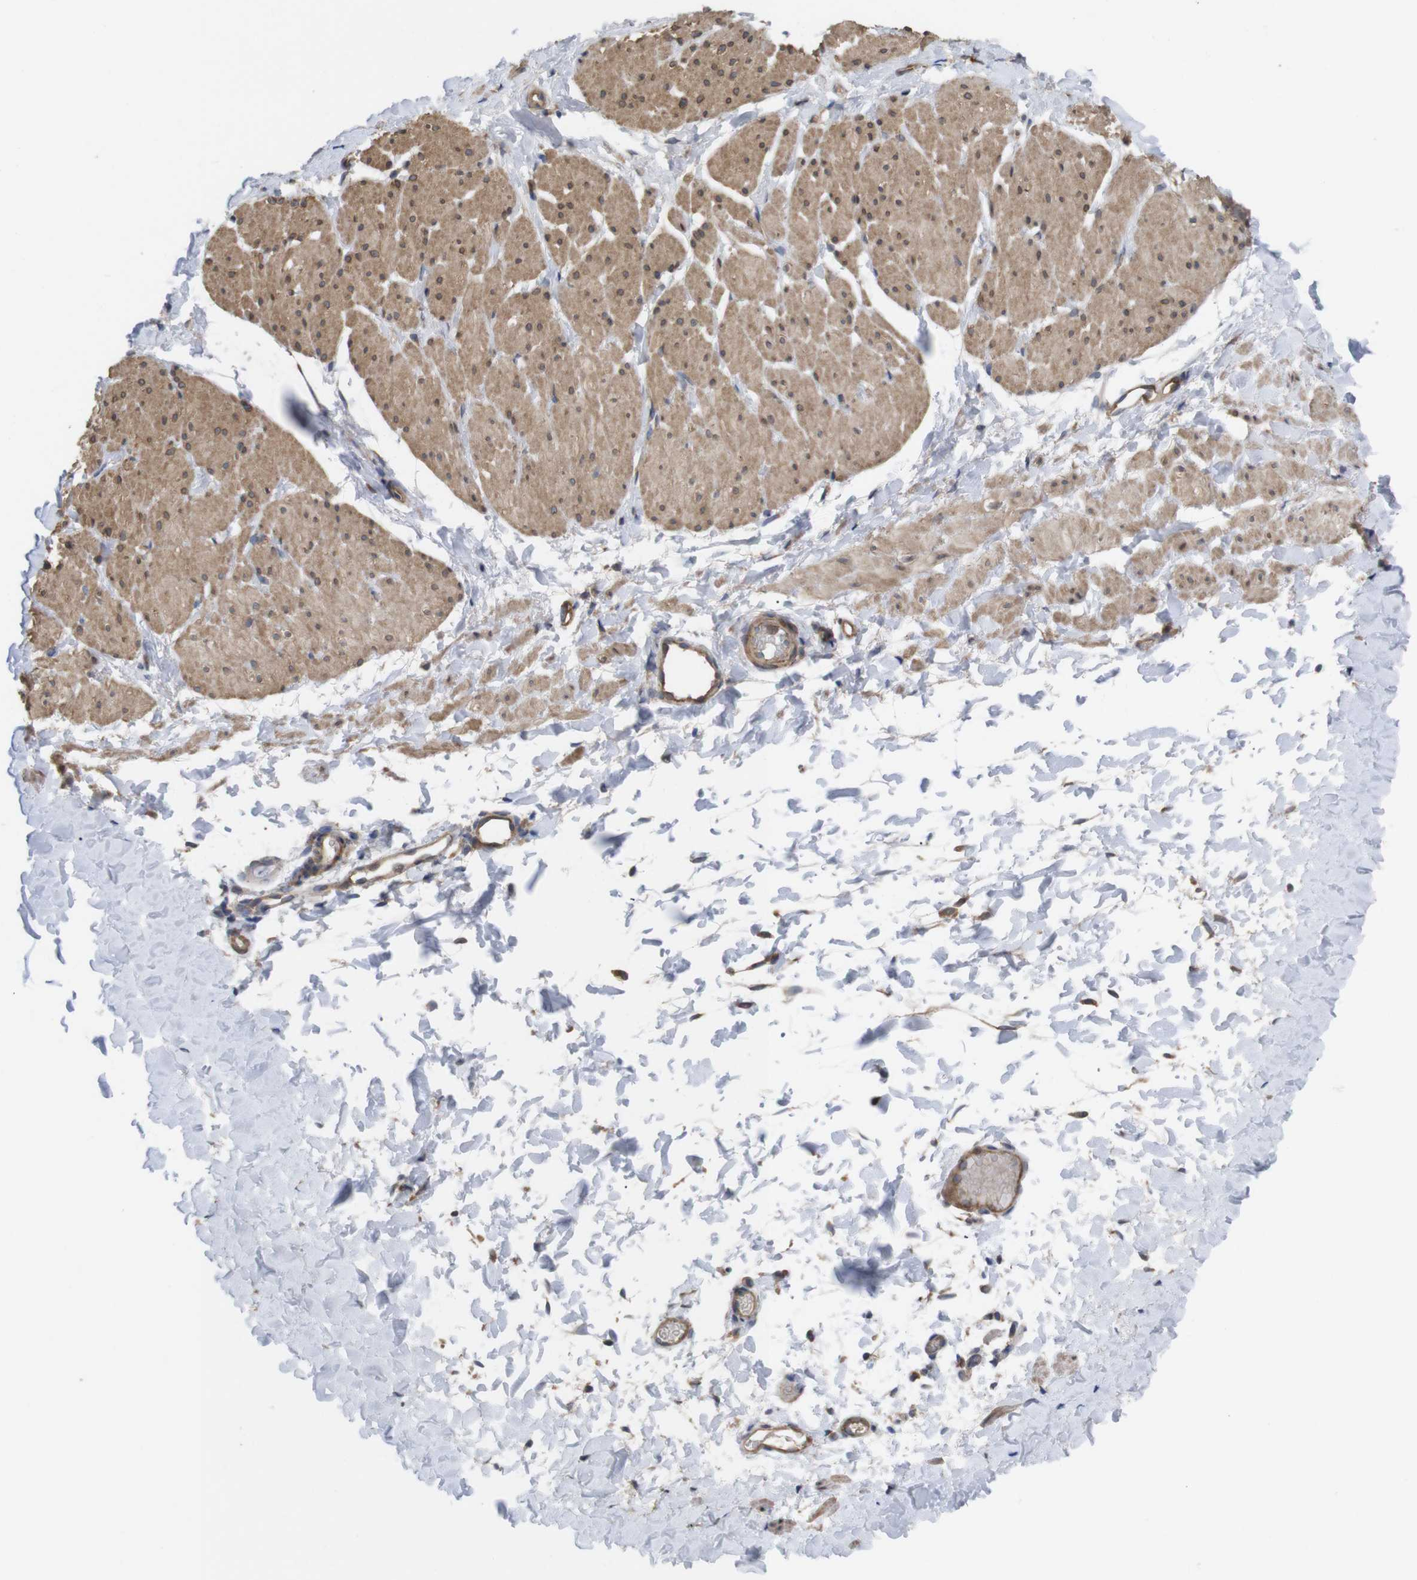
{"staining": {"intensity": "moderate", "quantity": ">75%", "location": "cytoplasmic/membranous"}, "tissue": "smooth muscle", "cell_type": "Smooth muscle cells", "image_type": "normal", "snomed": [{"axis": "morphology", "description": "Normal tissue, NOS"}, {"axis": "topography", "description": "Smooth muscle"}], "caption": "Immunohistochemical staining of benign human smooth muscle shows moderate cytoplasmic/membranous protein staining in approximately >75% of smooth muscle cells. (DAB (3,3'-diaminobenzidine) IHC with brightfield microscopy, high magnification).", "gene": "TIAM1", "patient": {"sex": "male", "age": 16}}